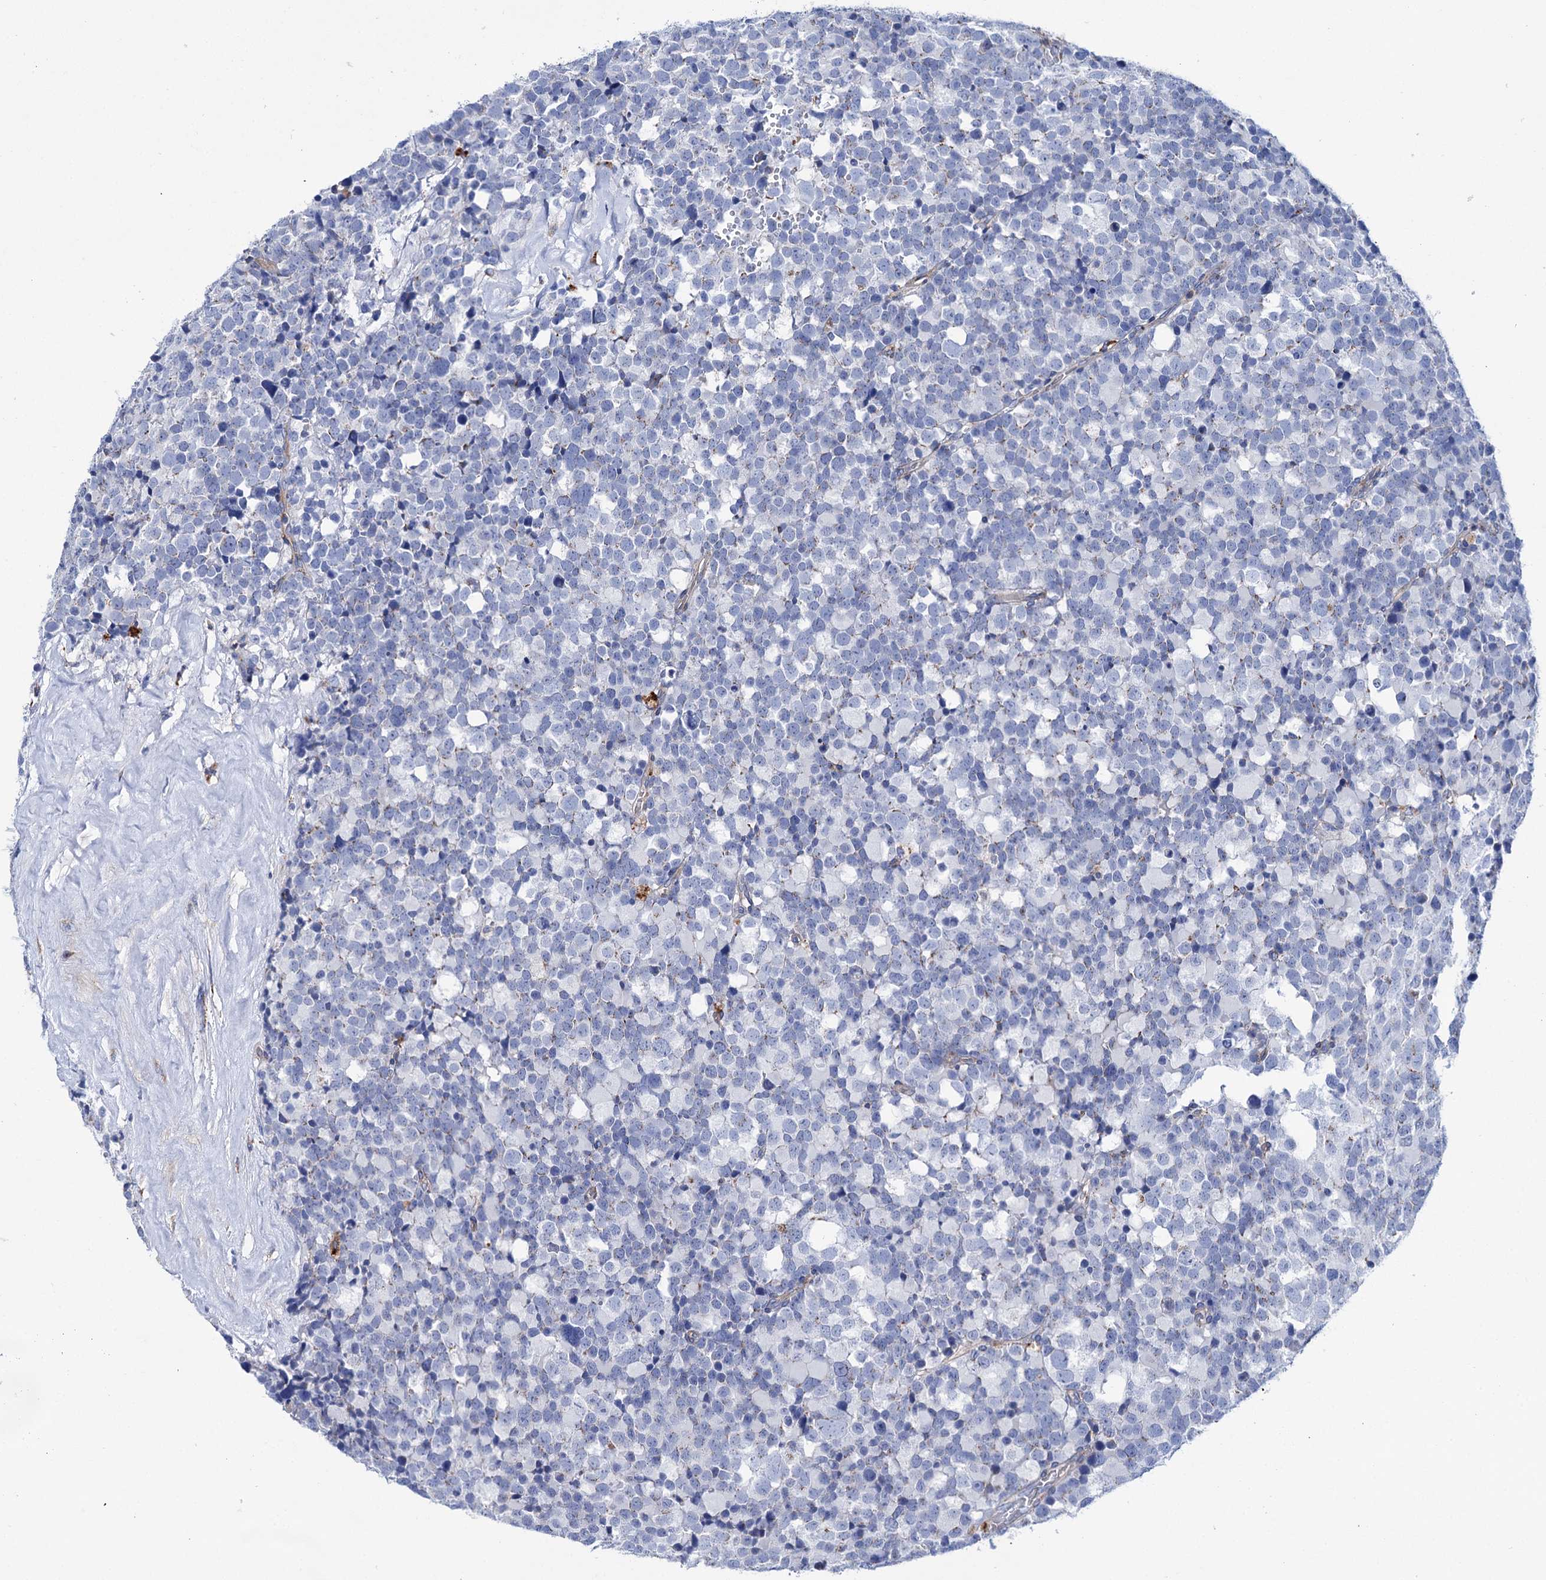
{"staining": {"intensity": "negative", "quantity": "none", "location": "none"}, "tissue": "testis cancer", "cell_type": "Tumor cells", "image_type": "cancer", "snomed": [{"axis": "morphology", "description": "Seminoma, NOS"}, {"axis": "topography", "description": "Testis"}], "caption": "DAB immunohistochemical staining of testis cancer (seminoma) exhibits no significant positivity in tumor cells.", "gene": "SCPEP1", "patient": {"sex": "male", "age": 71}}